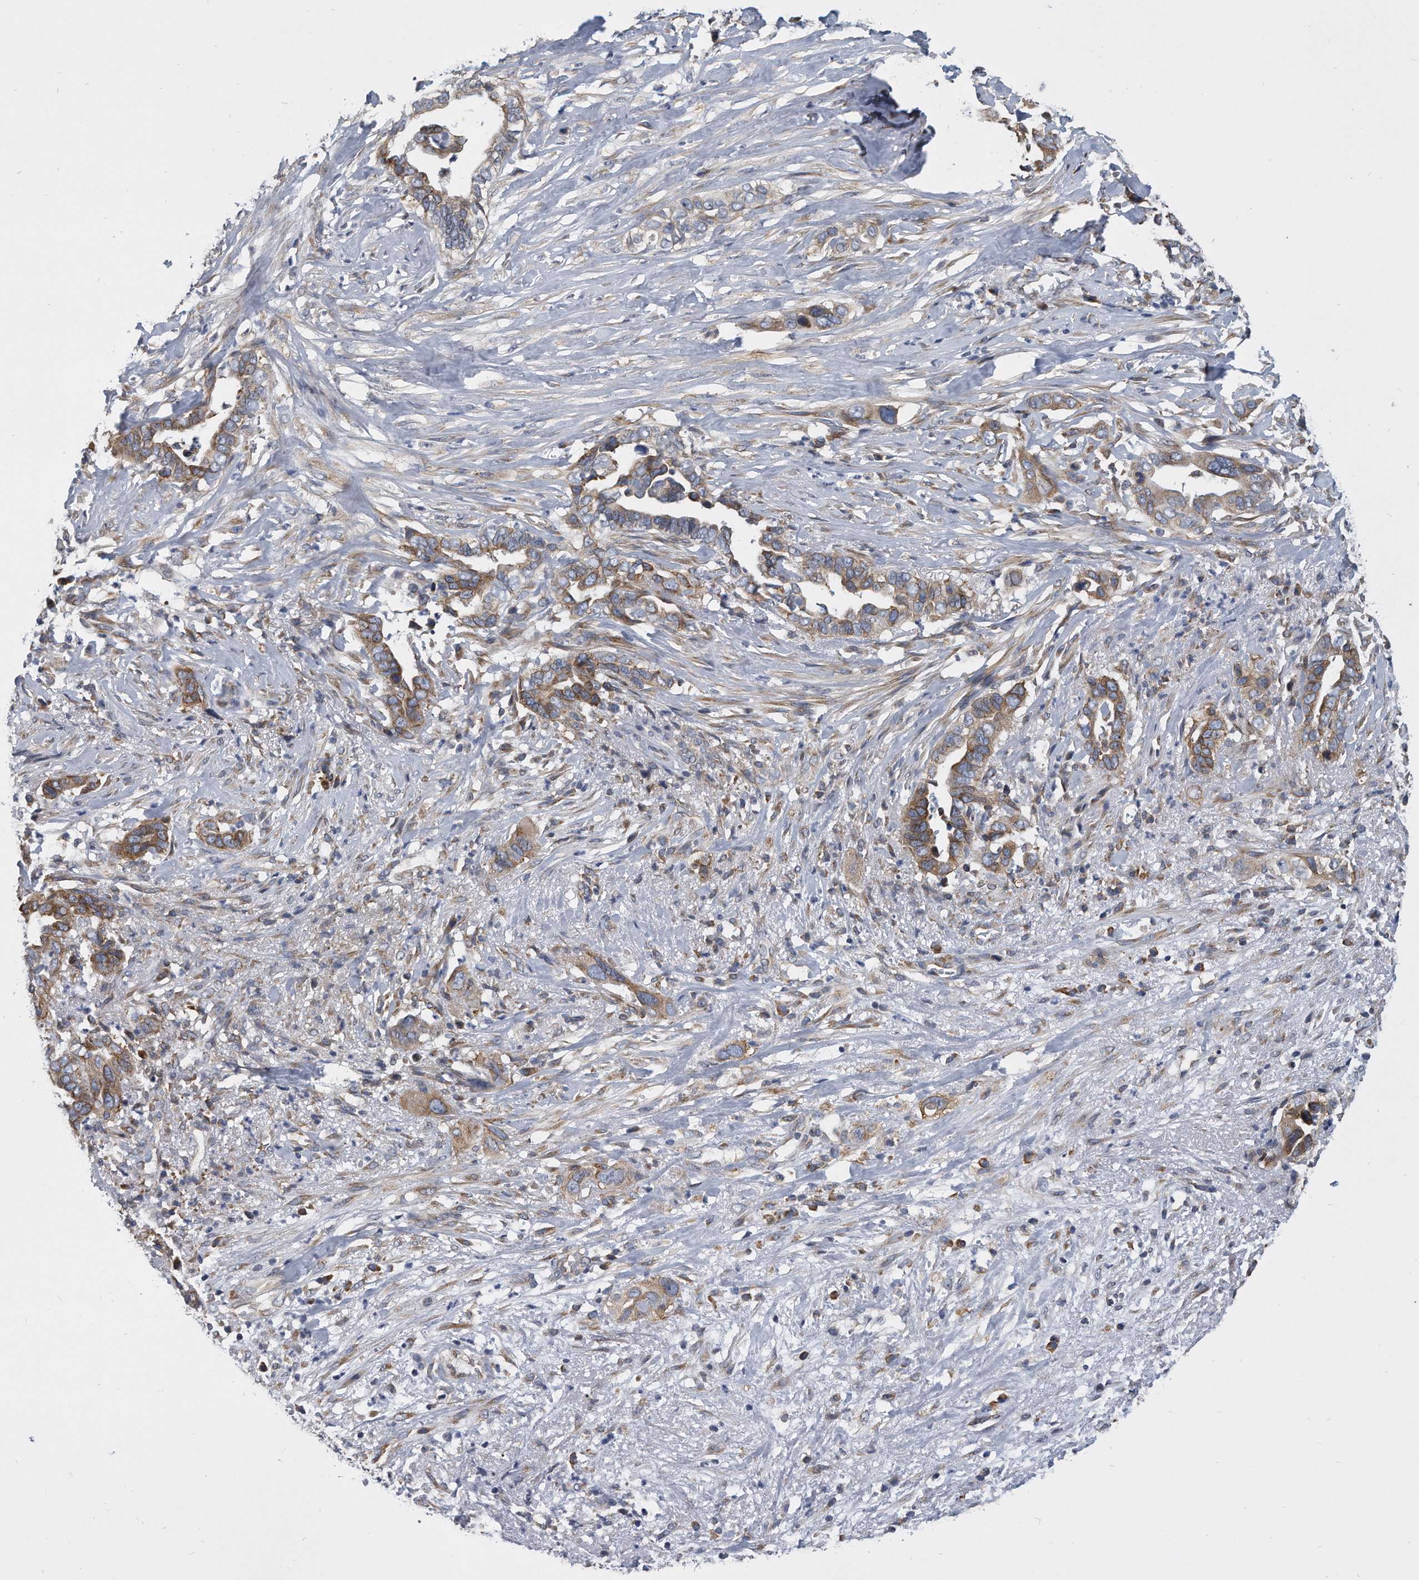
{"staining": {"intensity": "moderate", "quantity": ">75%", "location": "cytoplasmic/membranous"}, "tissue": "liver cancer", "cell_type": "Tumor cells", "image_type": "cancer", "snomed": [{"axis": "morphology", "description": "Cholangiocarcinoma"}, {"axis": "topography", "description": "Liver"}], "caption": "Immunohistochemical staining of cholangiocarcinoma (liver) demonstrates medium levels of moderate cytoplasmic/membranous protein staining in about >75% of tumor cells. (DAB (3,3'-diaminobenzidine) IHC, brown staining for protein, blue staining for nuclei).", "gene": "CCDC47", "patient": {"sex": "female", "age": 79}}